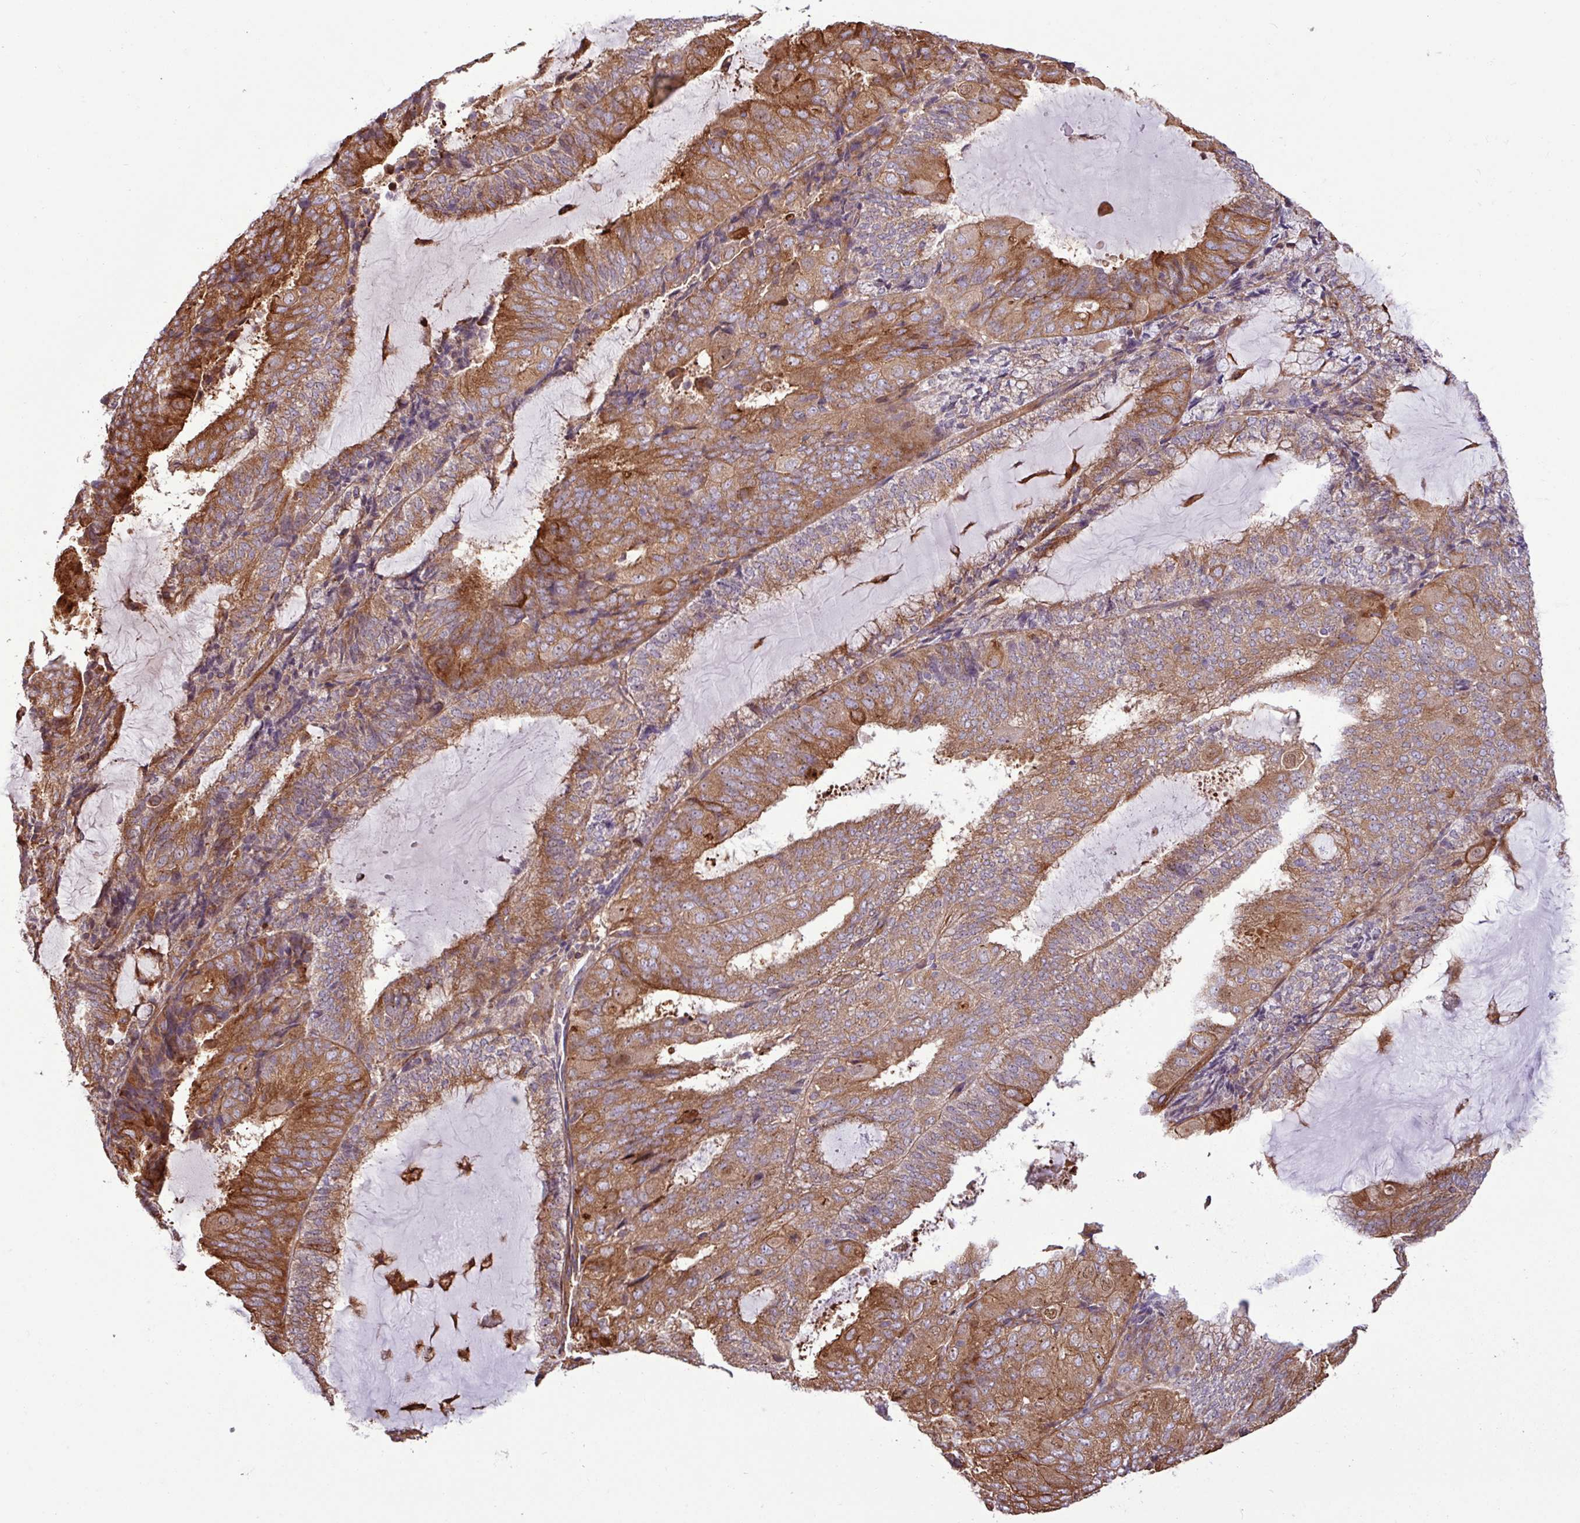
{"staining": {"intensity": "moderate", "quantity": ">75%", "location": "cytoplasmic/membranous"}, "tissue": "endometrial cancer", "cell_type": "Tumor cells", "image_type": "cancer", "snomed": [{"axis": "morphology", "description": "Adenocarcinoma, NOS"}, {"axis": "topography", "description": "Endometrium"}], "caption": "IHC (DAB) staining of human adenocarcinoma (endometrial) exhibits moderate cytoplasmic/membranous protein positivity in about >75% of tumor cells.", "gene": "ZNF300", "patient": {"sex": "female", "age": 81}}